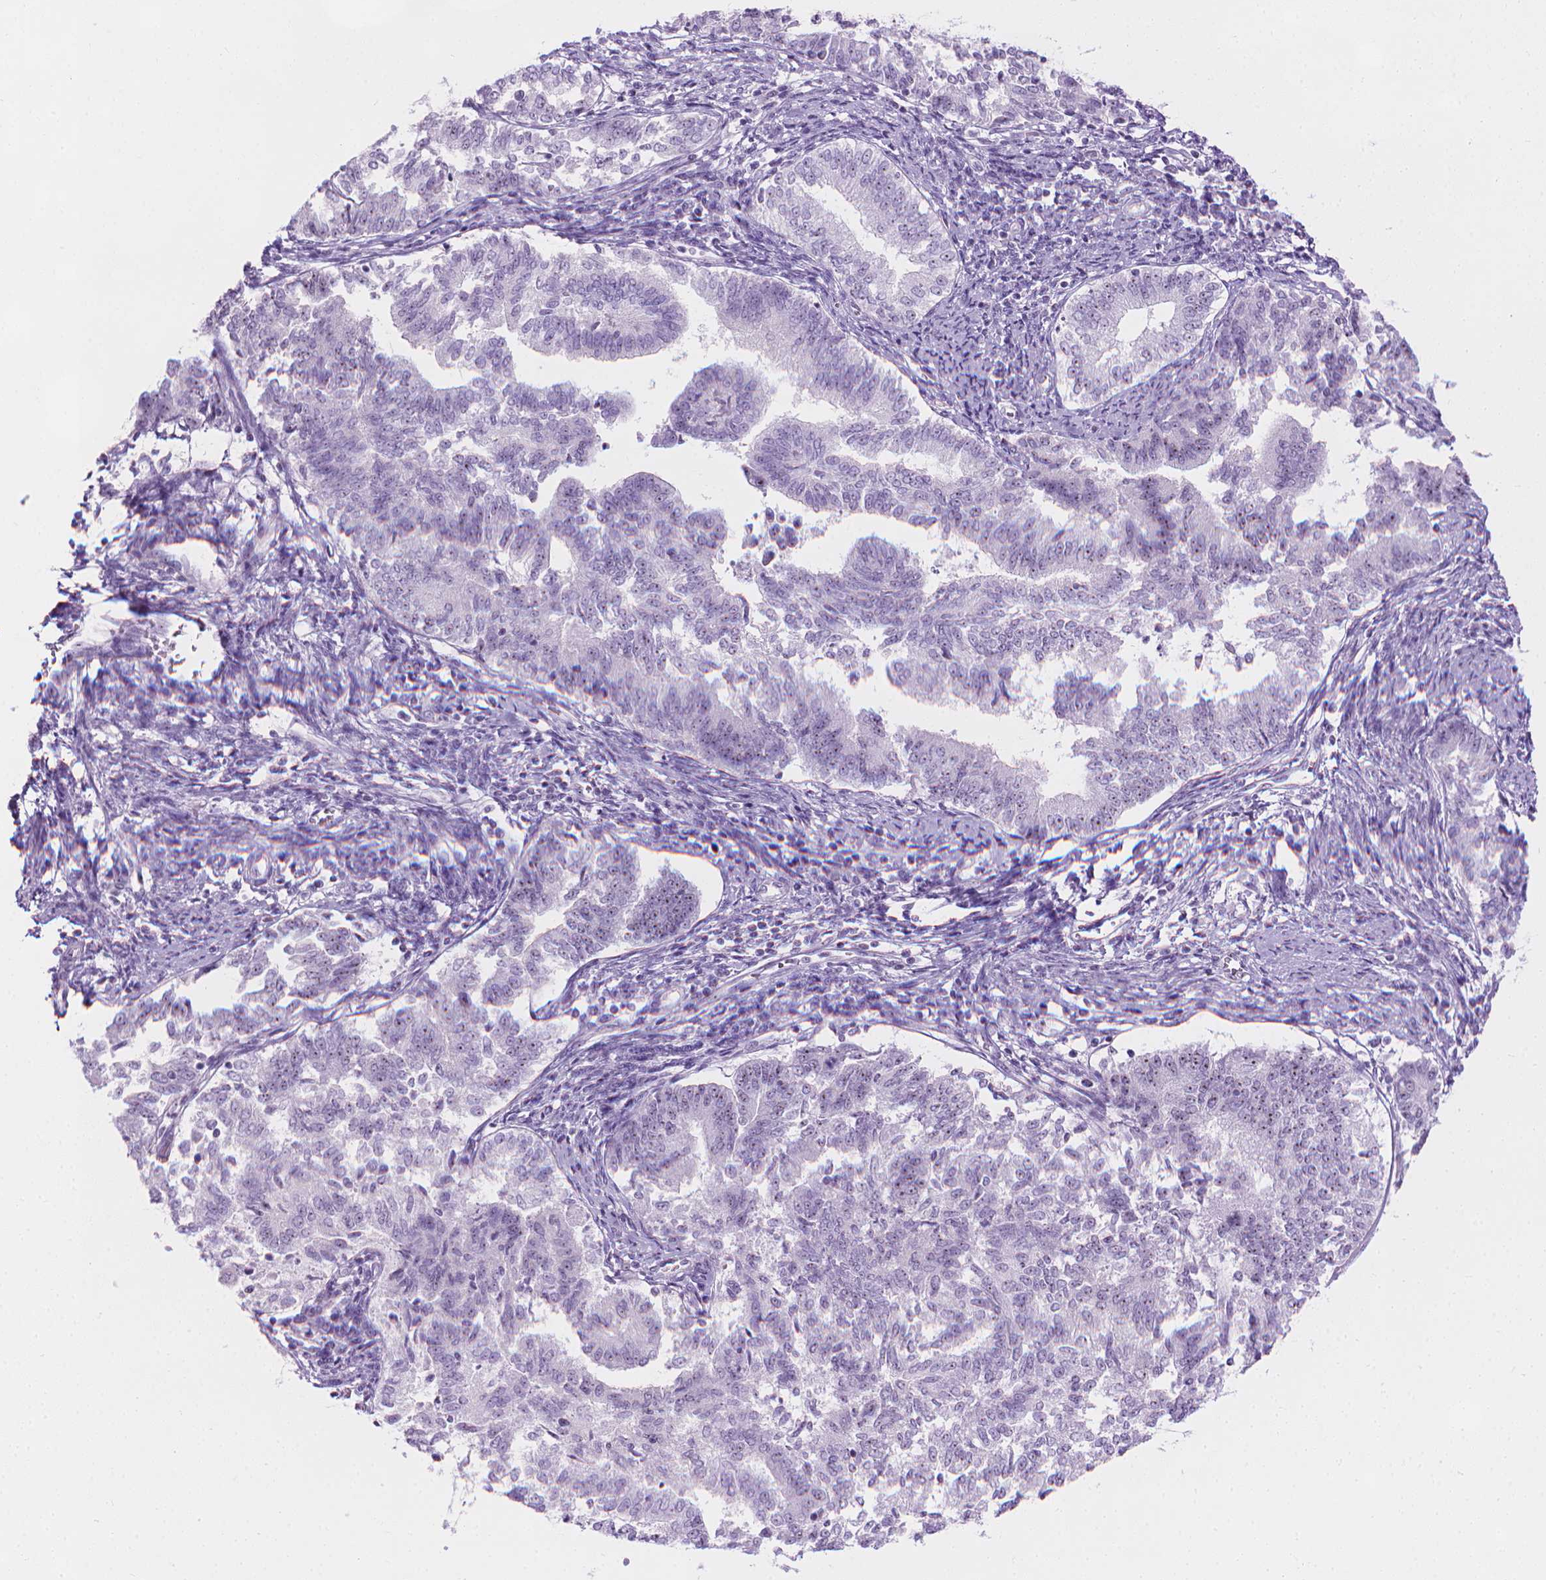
{"staining": {"intensity": "negative", "quantity": "none", "location": "none"}, "tissue": "endometrial cancer", "cell_type": "Tumor cells", "image_type": "cancer", "snomed": [{"axis": "morphology", "description": "Adenocarcinoma, NOS"}, {"axis": "topography", "description": "Endometrium"}], "caption": "The immunohistochemistry (IHC) histopathology image has no significant expression in tumor cells of endometrial cancer tissue.", "gene": "NOL7", "patient": {"sex": "female", "age": 65}}